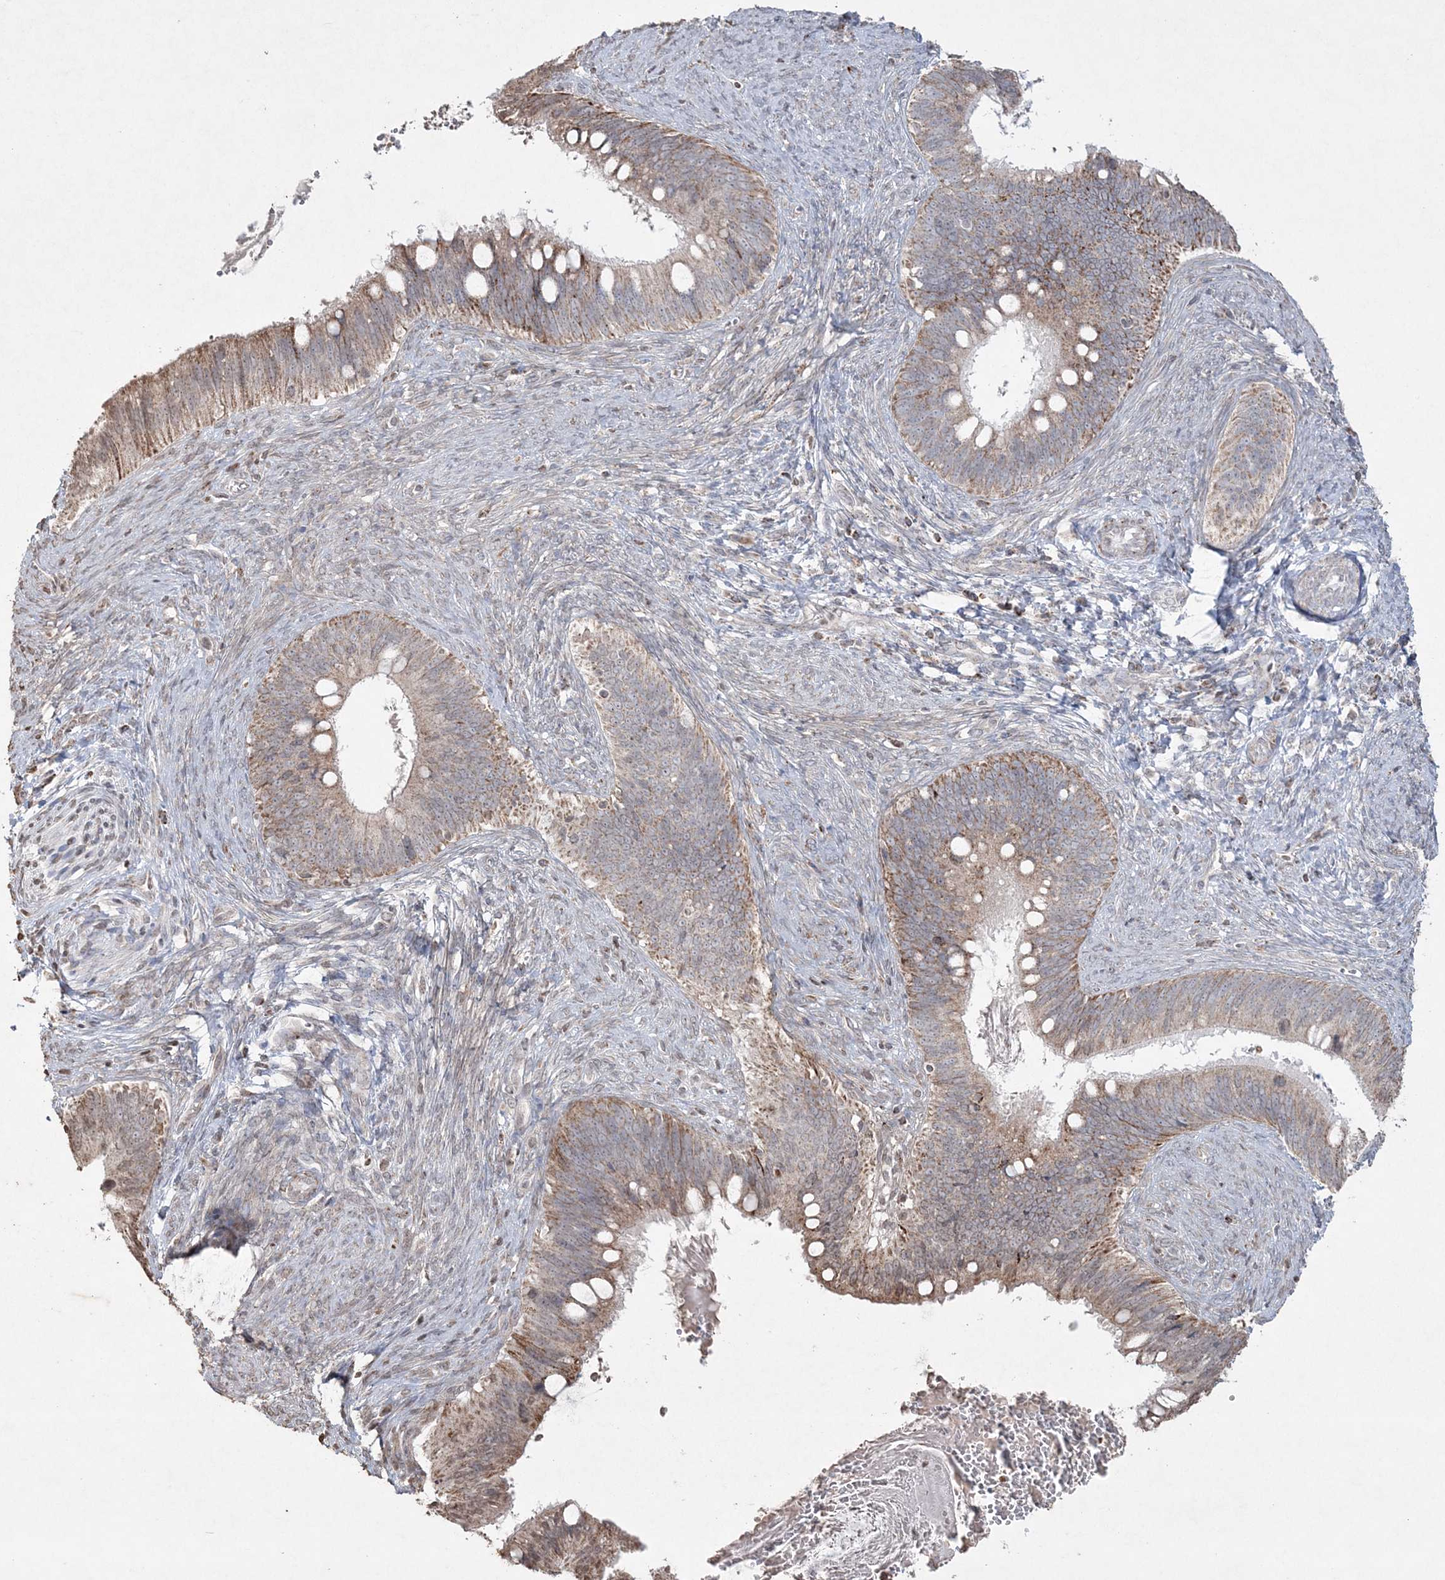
{"staining": {"intensity": "moderate", "quantity": "25%-75%", "location": "cytoplasmic/membranous"}, "tissue": "cervical cancer", "cell_type": "Tumor cells", "image_type": "cancer", "snomed": [{"axis": "morphology", "description": "Adenocarcinoma, NOS"}, {"axis": "topography", "description": "Cervix"}], "caption": "Immunohistochemical staining of human cervical cancer demonstrates moderate cytoplasmic/membranous protein staining in about 25%-75% of tumor cells.", "gene": "TTC7A", "patient": {"sex": "female", "age": 42}}